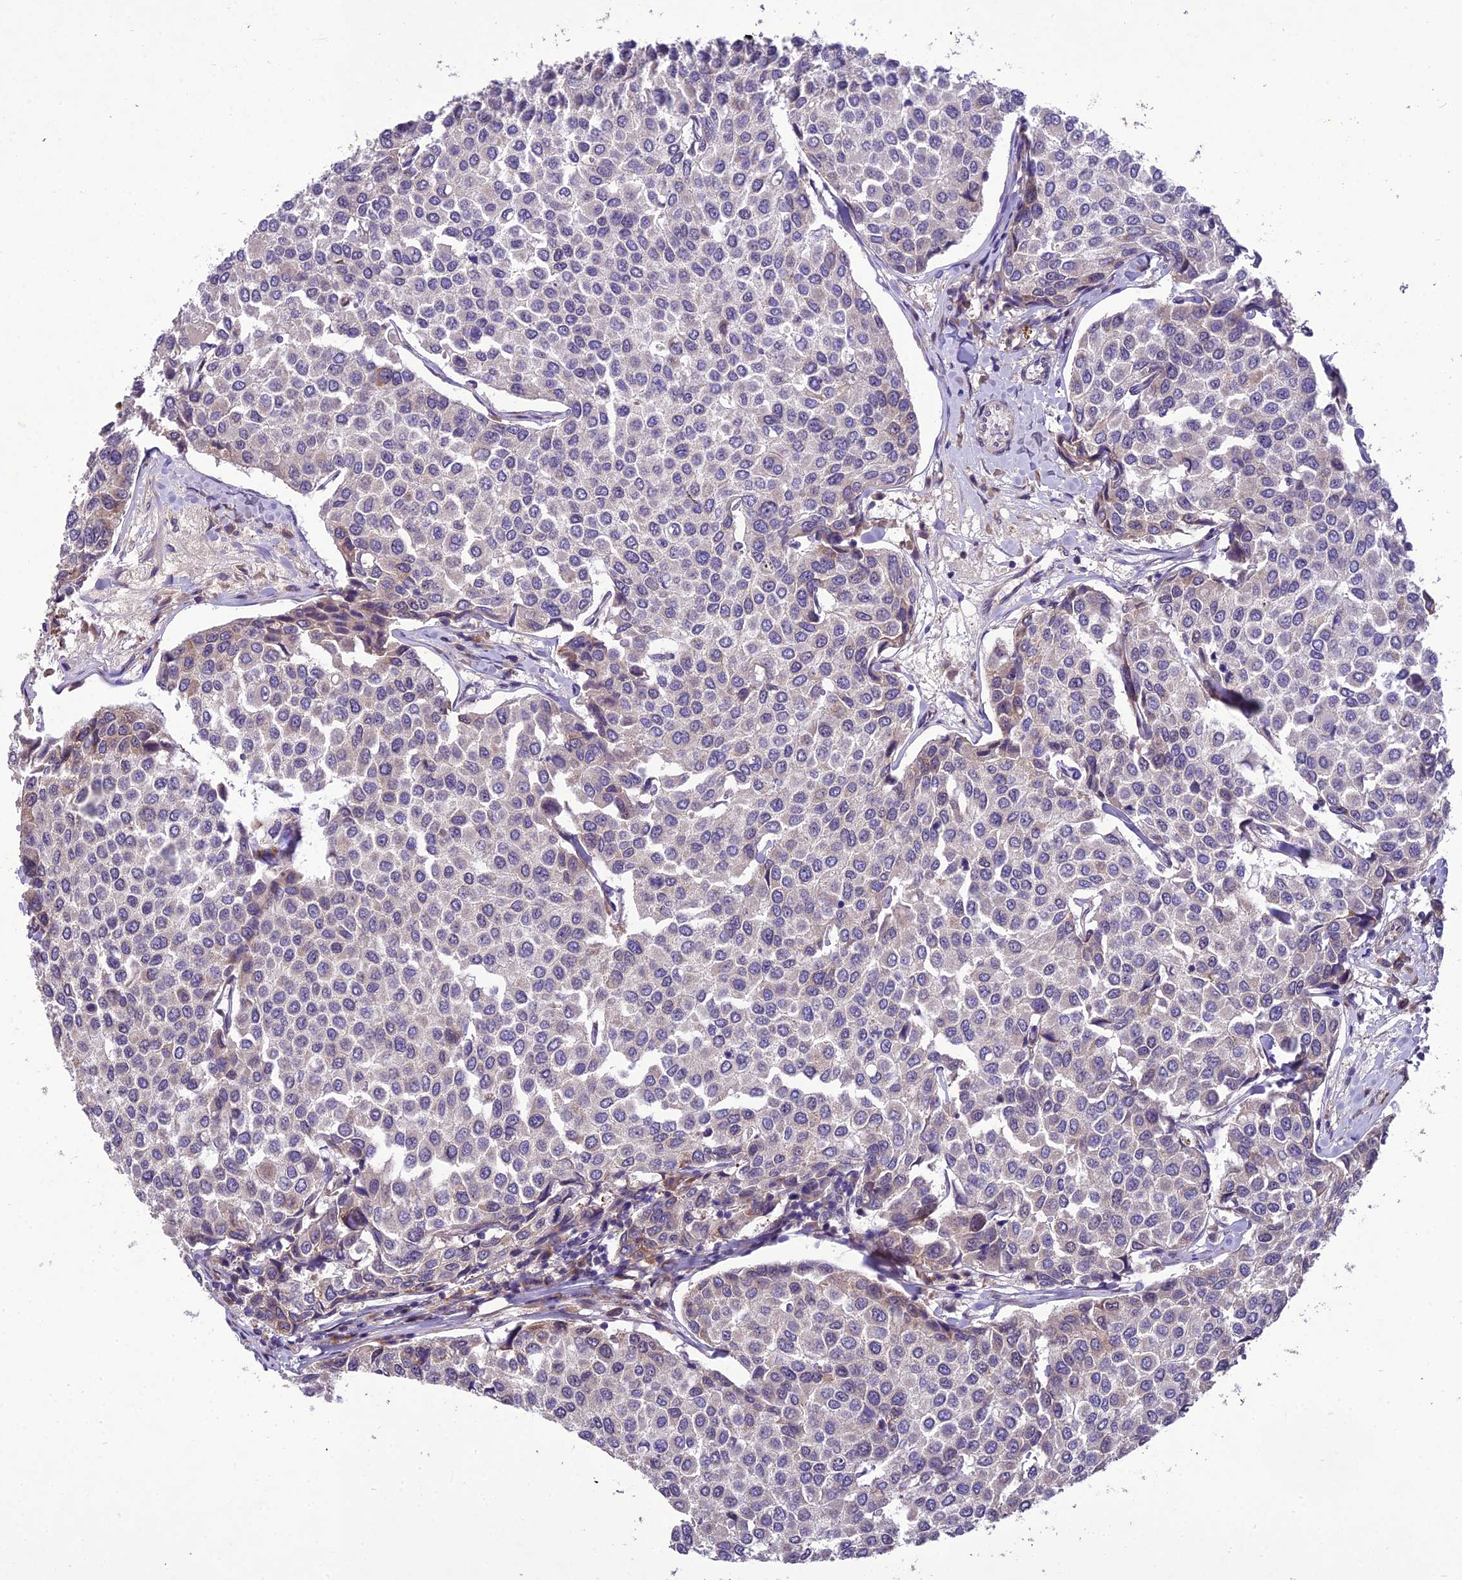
{"staining": {"intensity": "weak", "quantity": "25%-75%", "location": "cytoplasmic/membranous"}, "tissue": "breast cancer", "cell_type": "Tumor cells", "image_type": "cancer", "snomed": [{"axis": "morphology", "description": "Duct carcinoma"}, {"axis": "topography", "description": "Breast"}], "caption": "Immunohistochemical staining of breast infiltrating ductal carcinoma exhibits low levels of weak cytoplasmic/membranous protein positivity in about 25%-75% of tumor cells. The staining was performed using DAB to visualize the protein expression in brown, while the nuclei were stained in blue with hematoxylin (Magnification: 20x).", "gene": "CENPL", "patient": {"sex": "female", "age": 55}}